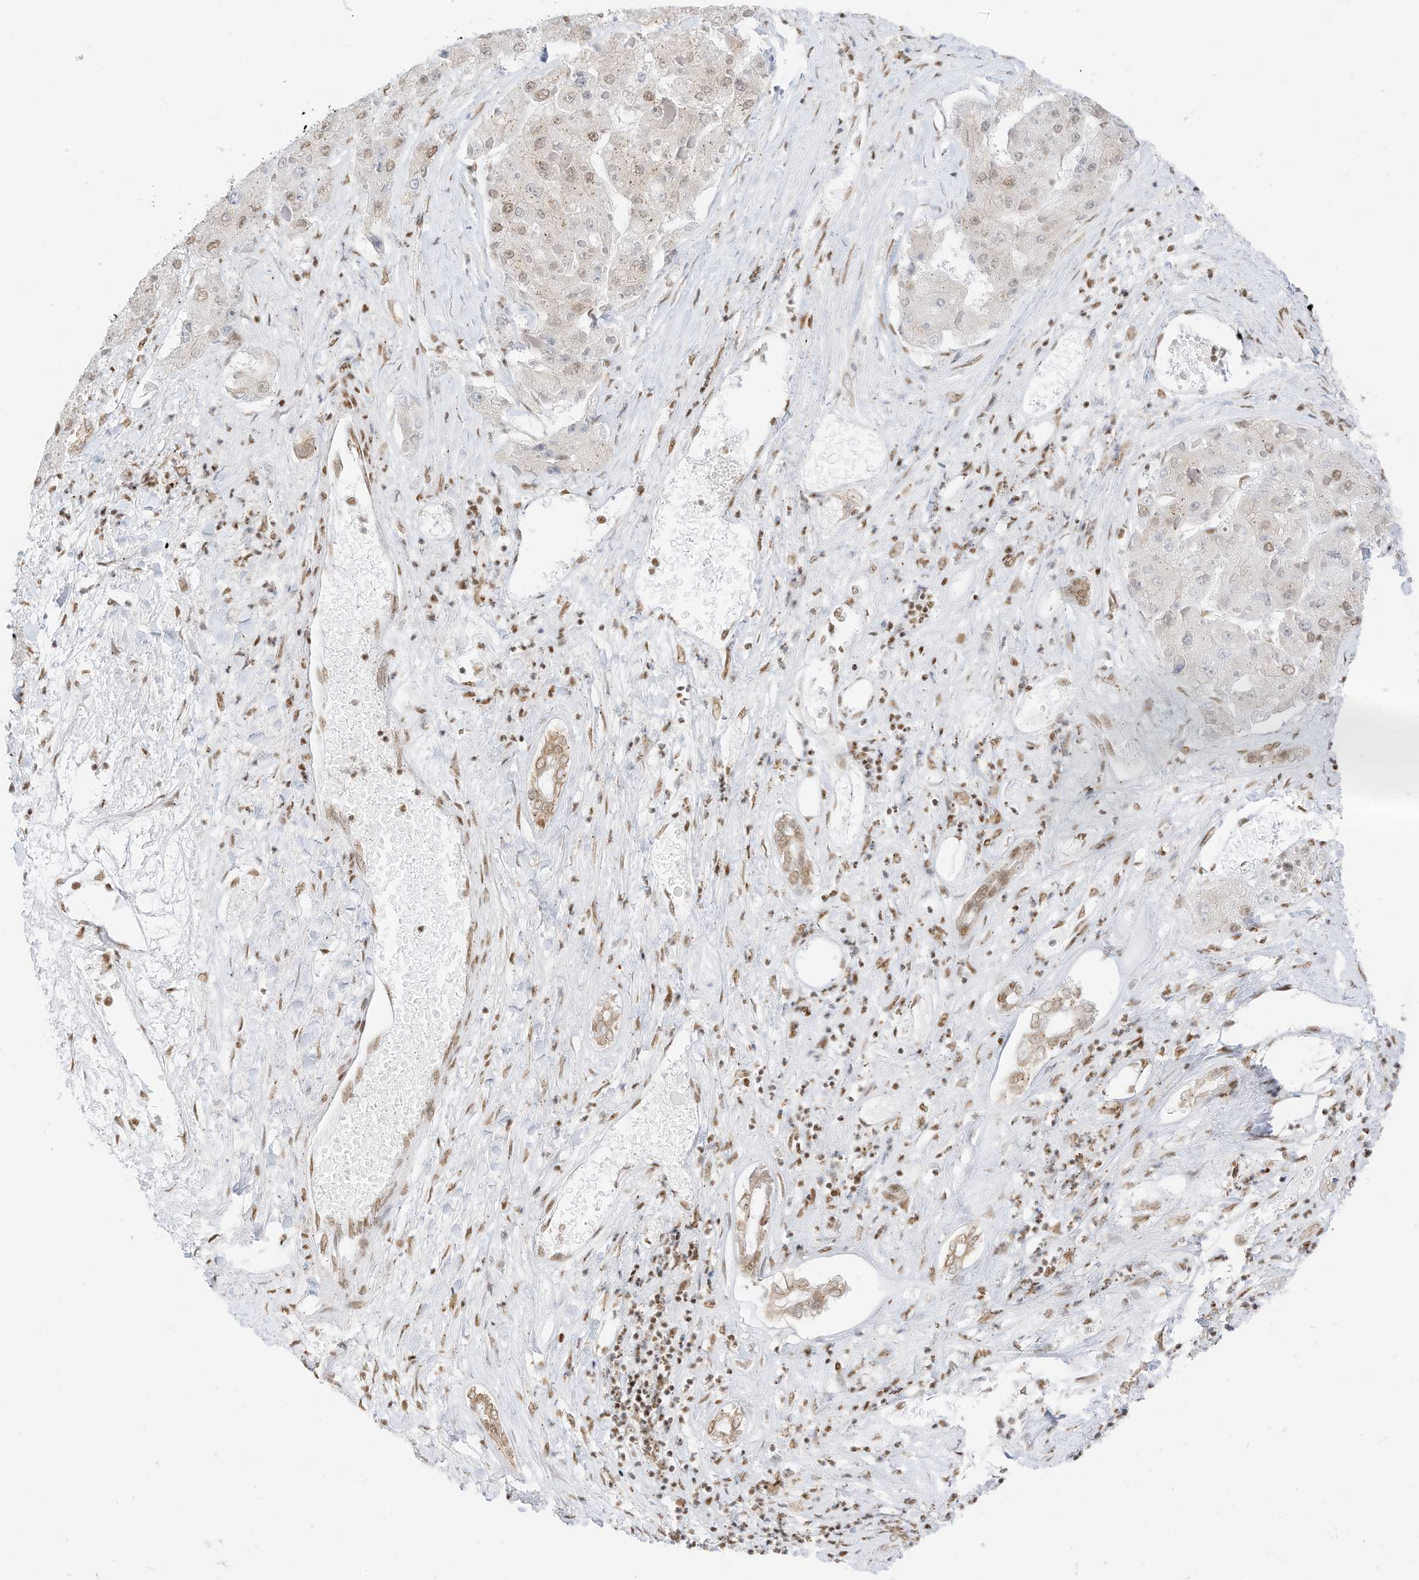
{"staining": {"intensity": "weak", "quantity": "25%-75%", "location": "nuclear"}, "tissue": "liver cancer", "cell_type": "Tumor cells", "image_type": "cancer", "snomed": [{"axis": "morphology", "description": "Carcinoma, Hepatocellular, NOS"}, {"axis": "topography", "description": "Liver"}], "caption": "Immunohistochemical staining of human liver cancer displays low levels of weak nuclear positivity in approximately 25%-75% of tumor cells.", "gene": "SMARCA2", "patient": {"sex": "female", "age": 73}}